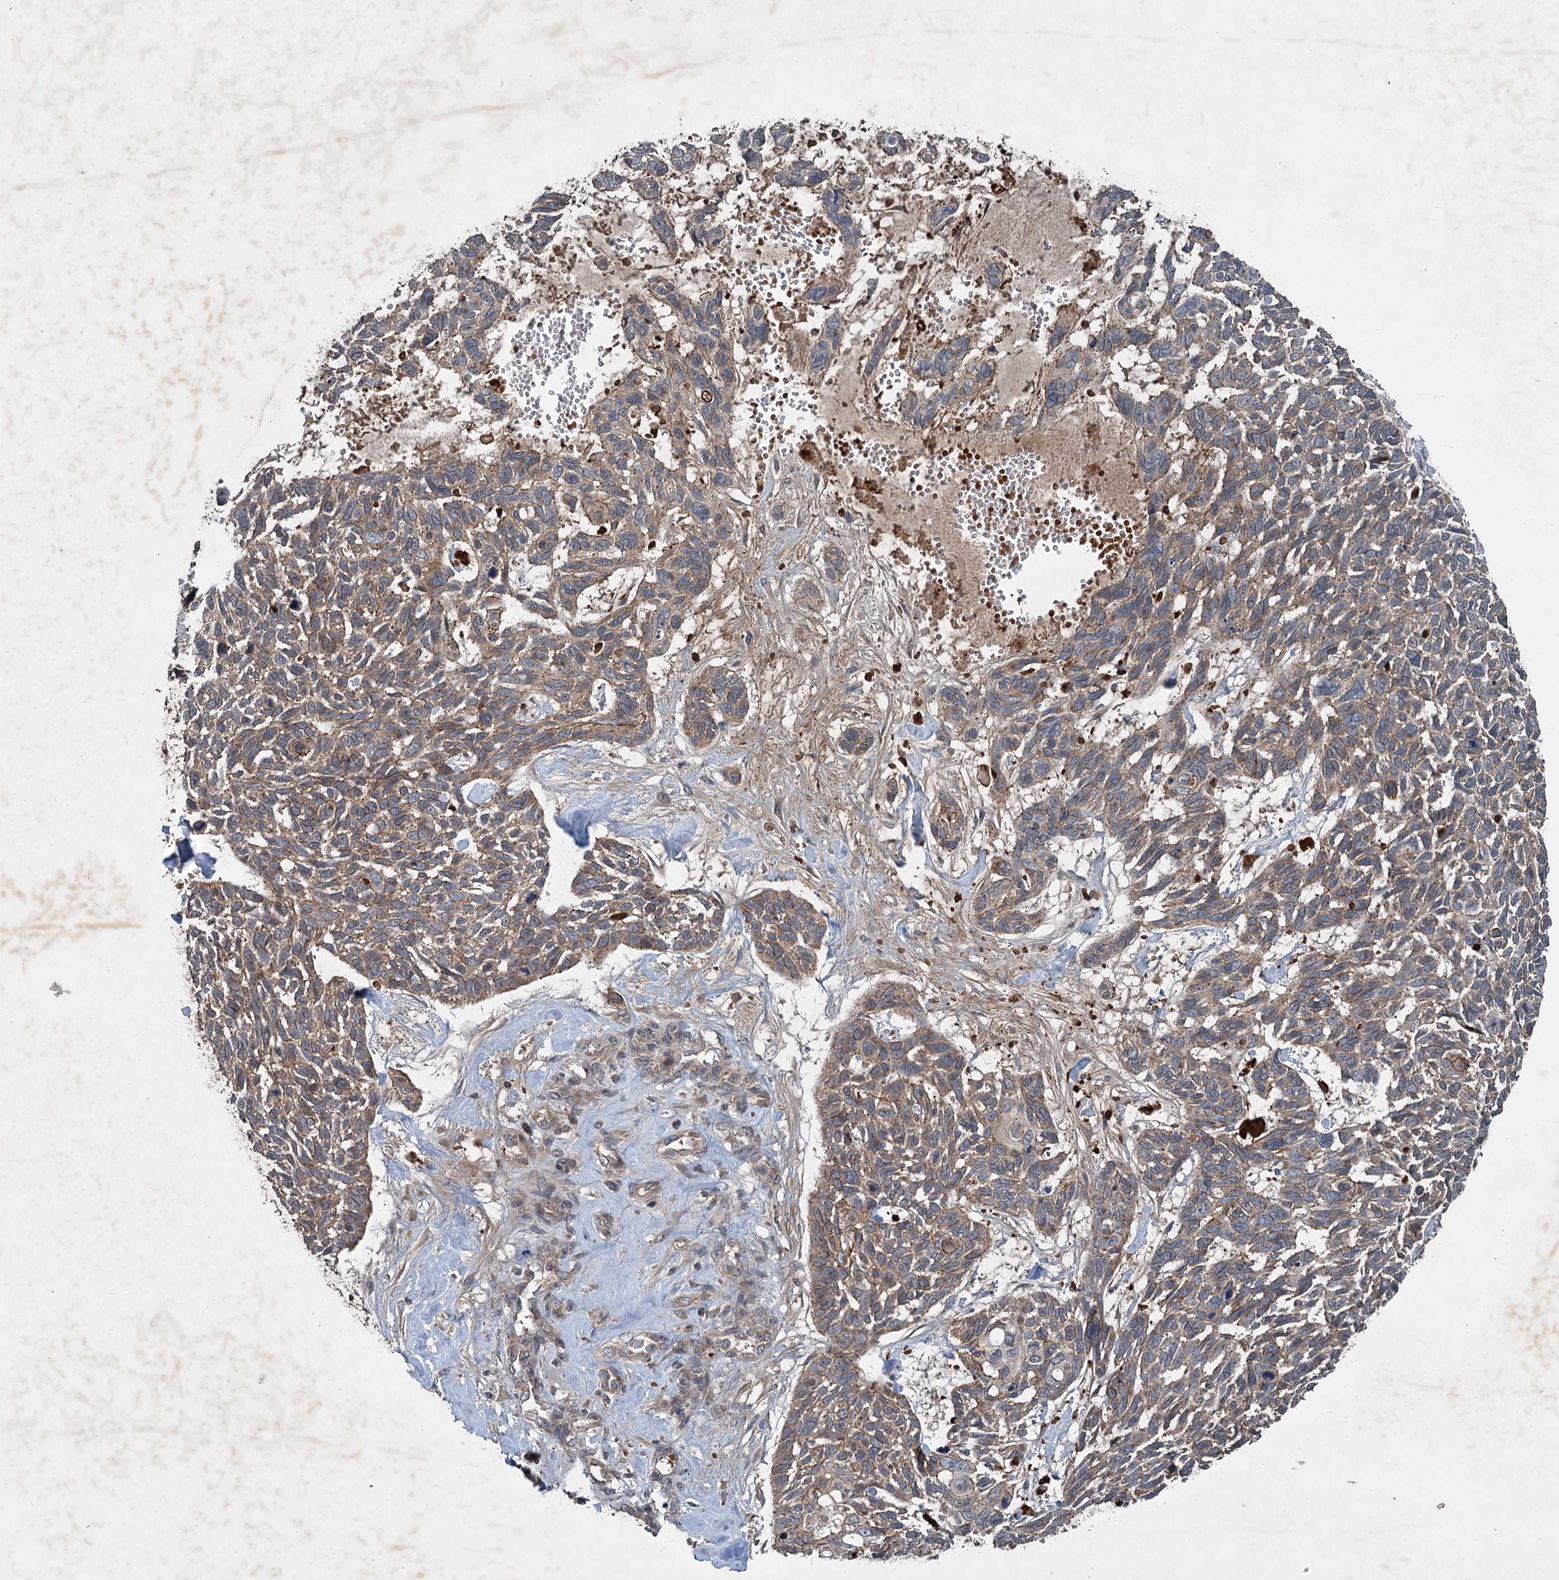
{"staining": {"intensity": "weak", "quantity": ">75%", "location": "cytoplasmic/membranous"}, "tissue": "skin cancer", "cell_type": "Tumor cells", "image_type": "cancer", "snomed": [{"axis": "morphology", "description": "Basal cell carcinoma"}, {"axis": "topography", "description": "Skin"}], "caption": "This image shows immunohistochemistry (IHC) staining of basal cell carcinoma (skin), with low weak cytoplasmic/membranous positivity in approximately >75% of tumor cells.", "gene": "N4BP2L2", "patient": {"sex": "male", "age": 88}}